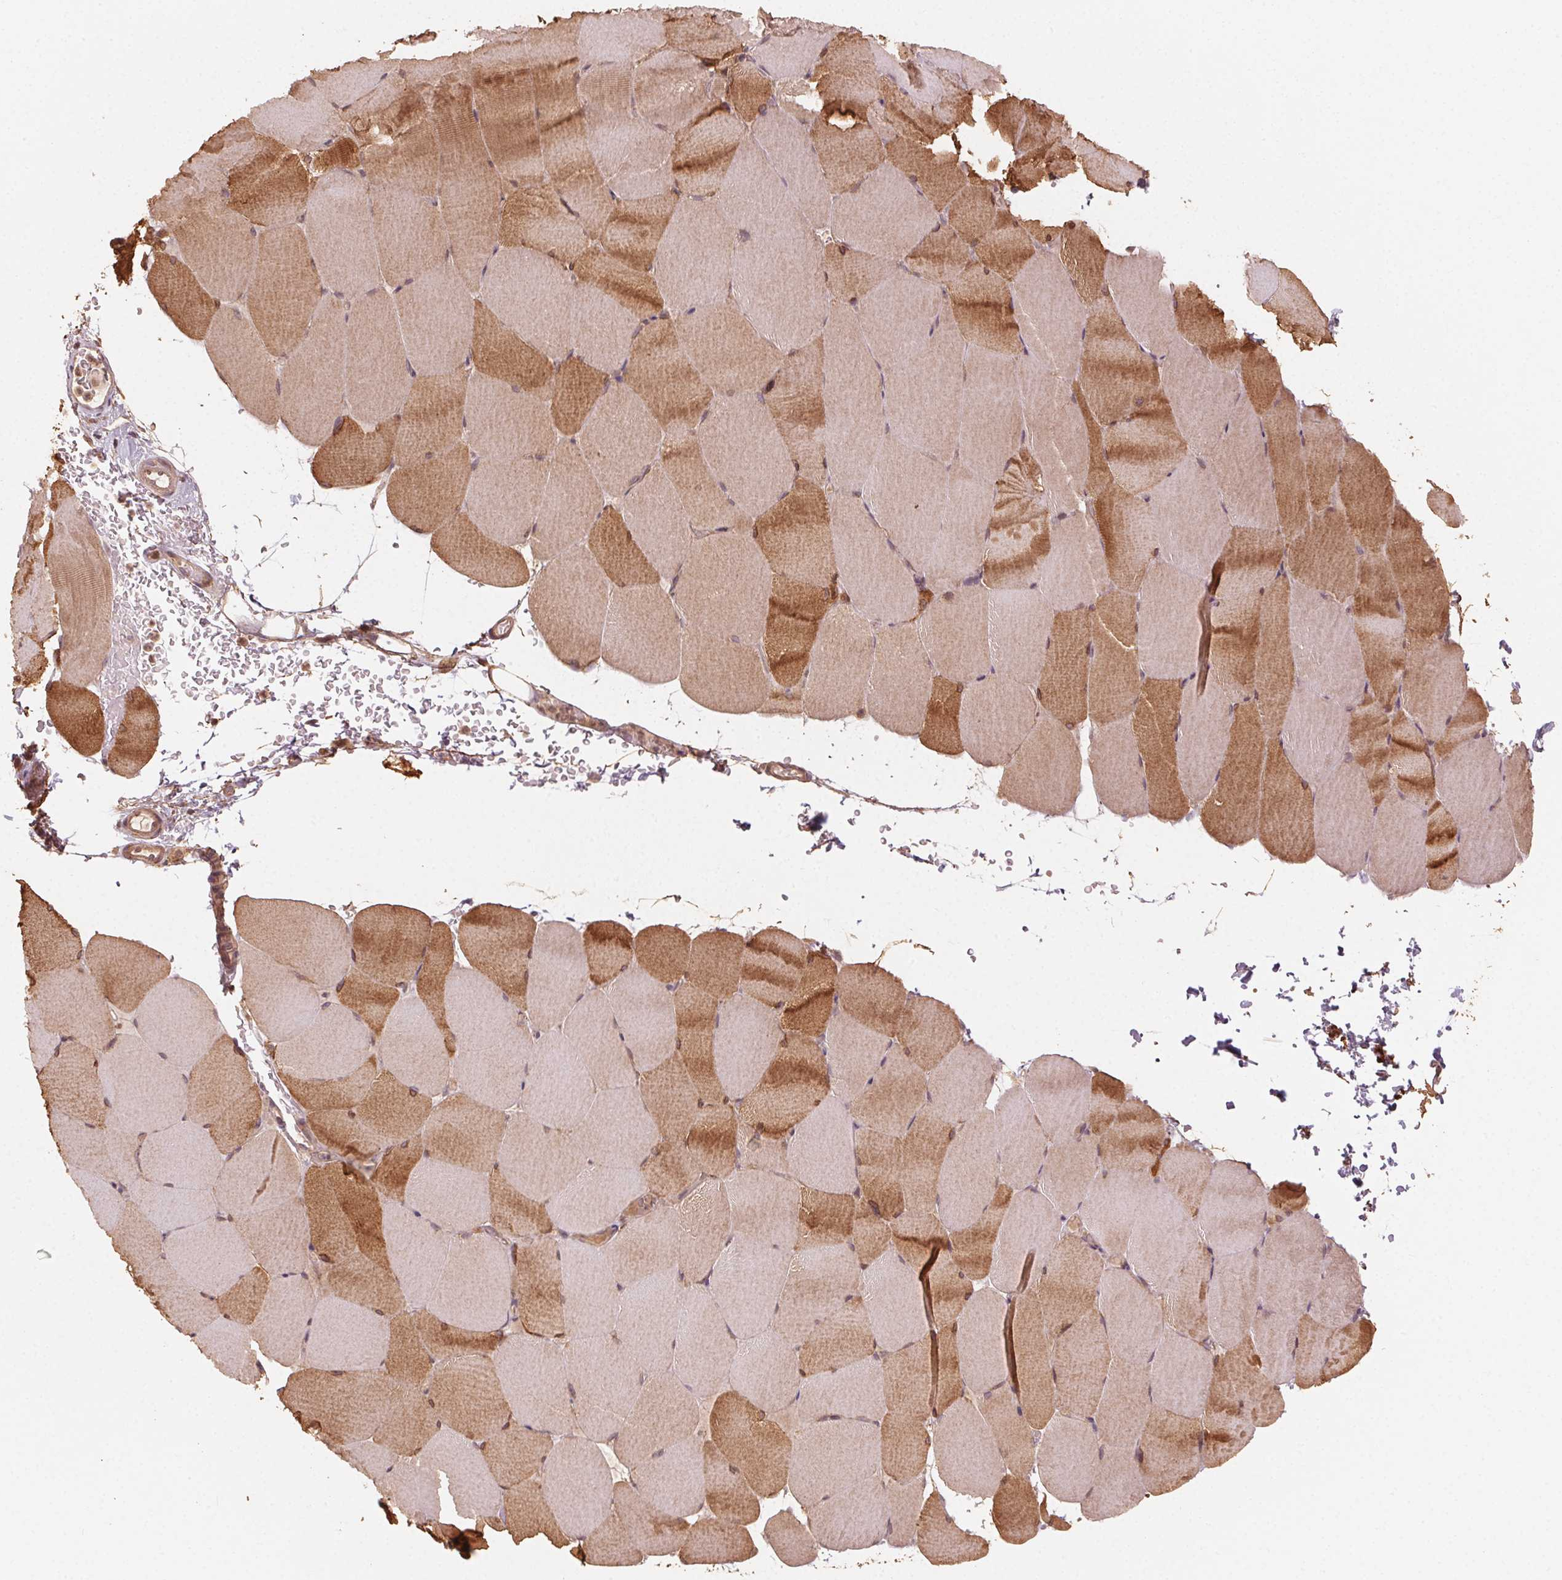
{"staining": {"intensity": "moderate", "quantity": ">75%", "location": "cytoplasmic/membranous"}, "tissue": "skeletal muscle", "cell_type": "Myocytes", "image_type": "normal", "snomed": [{"axis": "morphology", "description": "Normal tissue, NOS"}, {"axis": "topography", "description": "Skeletal muscle"}], "caption": "Myocytes demonstrate medium levels of moderate cytoplasmic/membranous staining in approximately >75% of cells in normal skeletal muscle. The protein is stained brown, and the nuclei are stained in blue (DAB IHC with brightfield microscopy, high magnification).", "gene": "WBP2", "patient": {"sex": "female", "age": 37}}